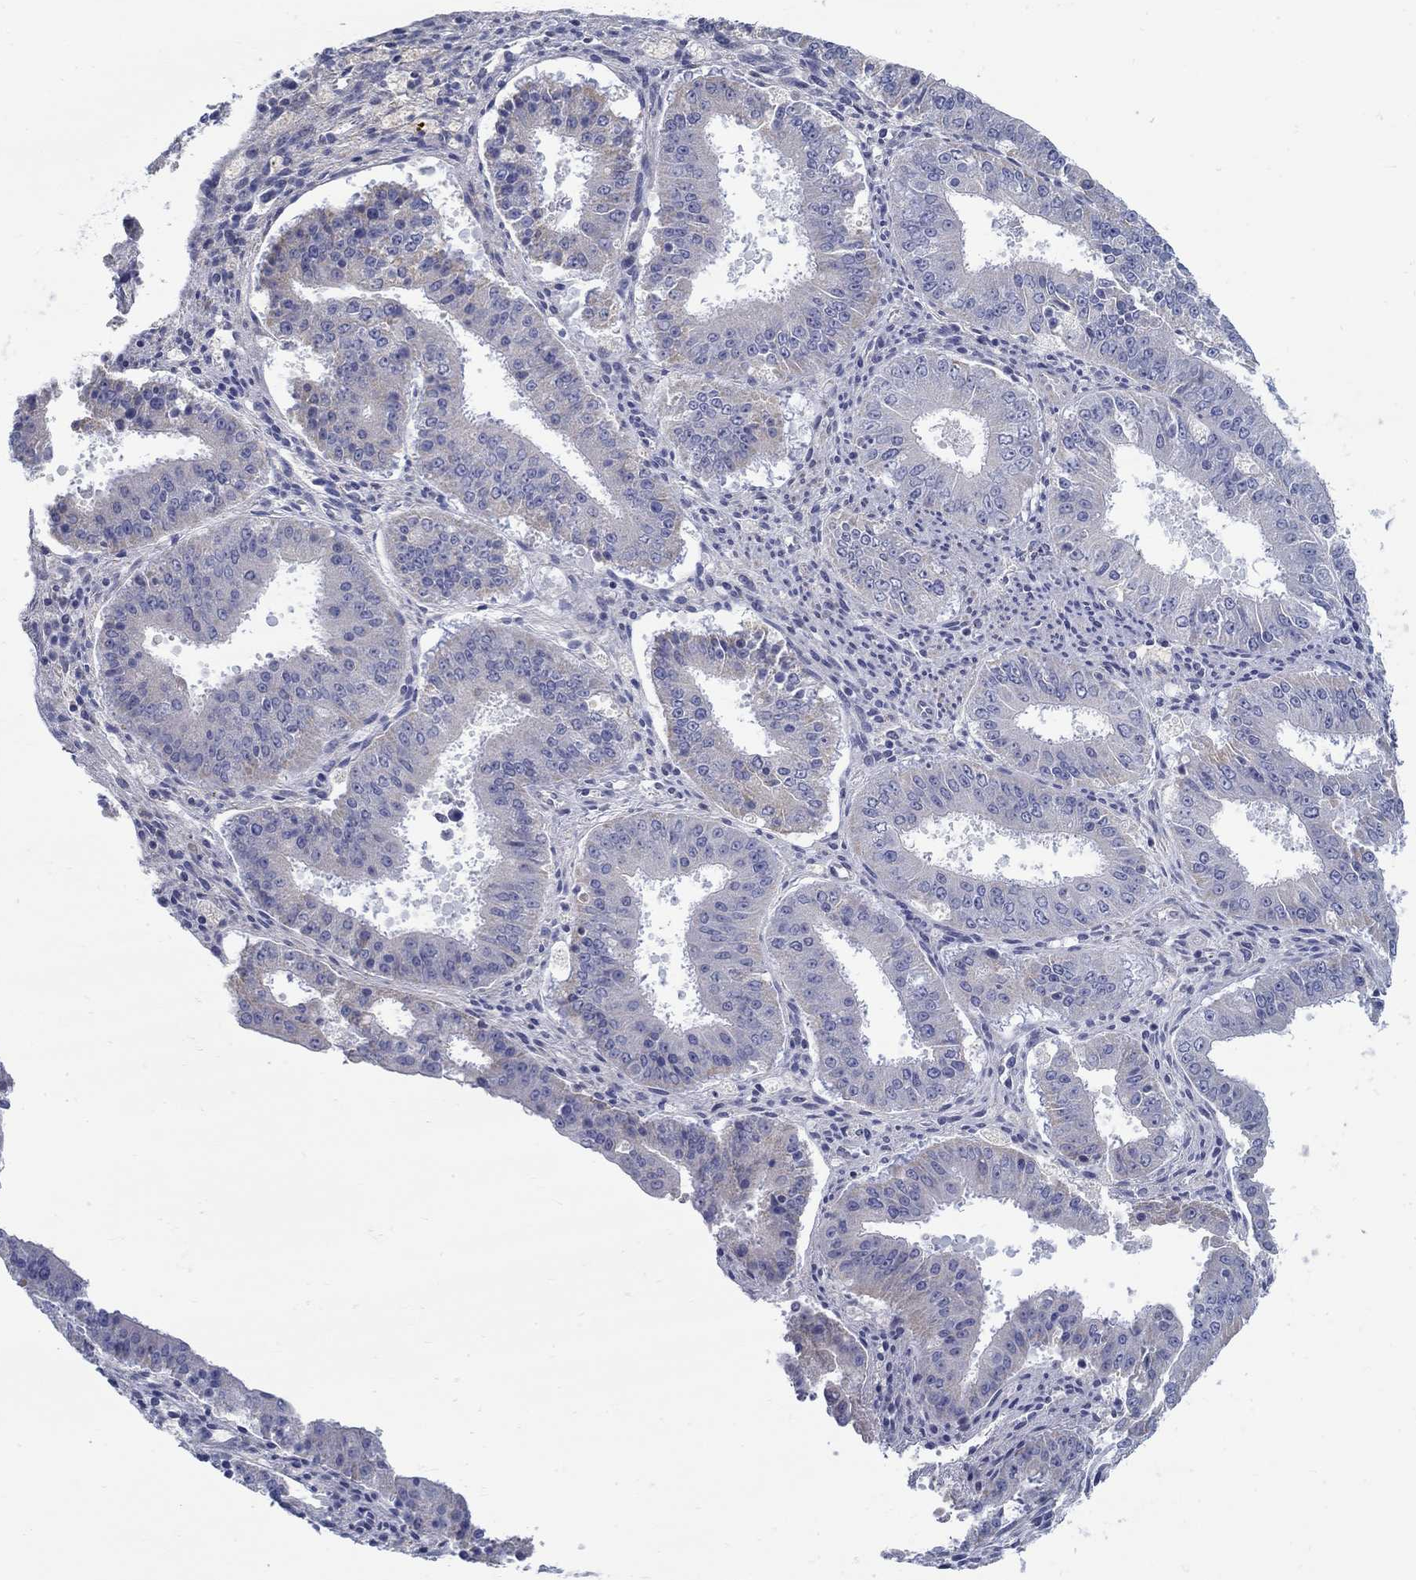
{"staining": {"intensity": "negative", "quantity": "none", "location": "none"}, "tissue": "ovarian cancer", "cell_type": "Tumor cells", "image_type": "cancer", "snomed": [{"axis": "morphology", "description": "Carcinoma, endometroid"}, {"axis": "topography", "description": "Ovary"}], "caption": "This is an immunohistochemistry image of endometroid carcinoma (ovarian). There is no staining in tumor cells.", "gene": "ABCA4", "patient": {"sex": "female", "age": 42}}